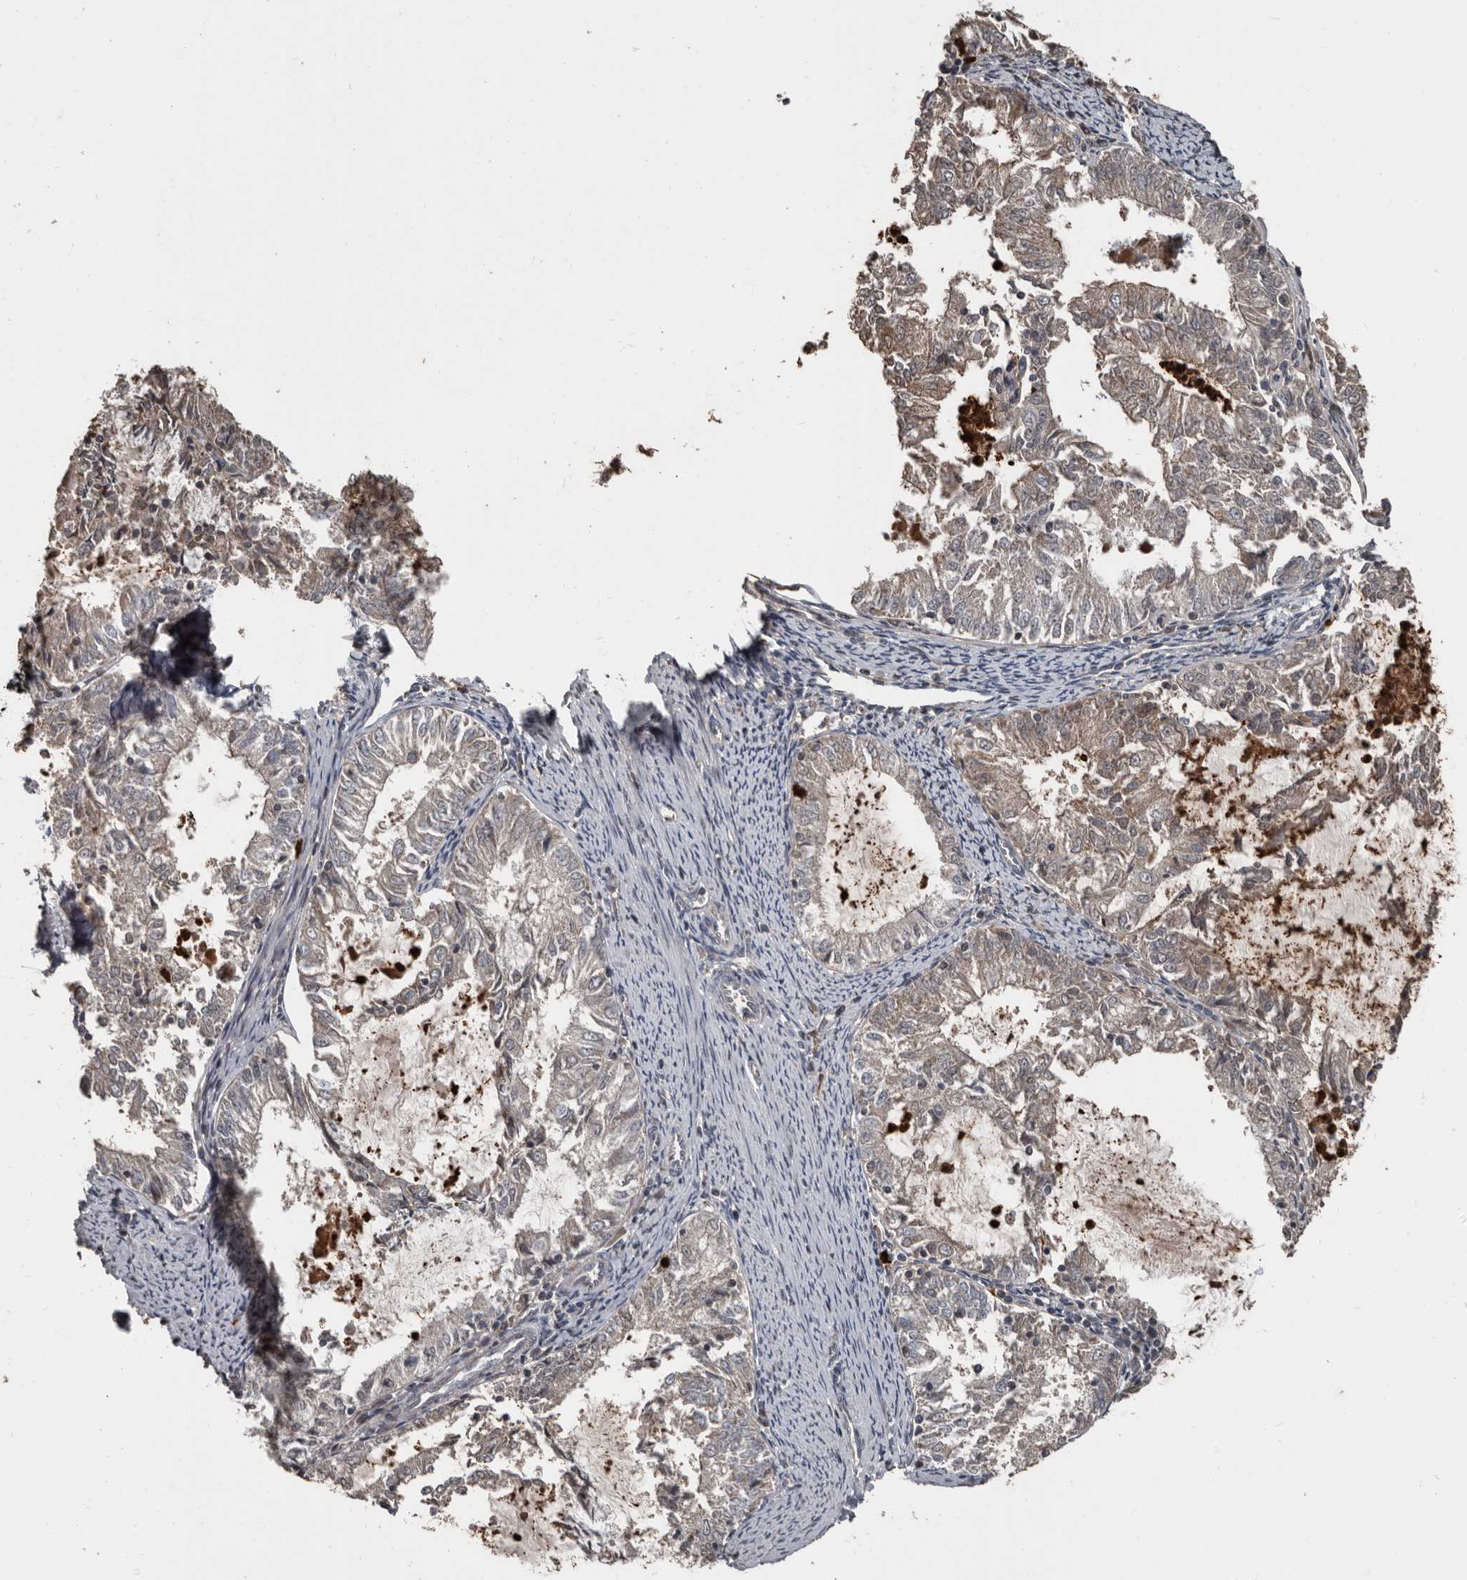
{"staining": {"intensity": "weak", "quantity": "25%-75%", "location": "cytoplasmic/membranous"}, "tissue": "endometrial cancer", "cell_type": "Tumor cells", "image_type": "cancer", "snomed": [{"axis": "morphology", "description": "Adenocarcinoma, NOS"}, {"axis": "topography", "description": "Endometrium"}], "caption": "The immunohistochemical stain shows weak cytoplasmic/membranous expression in tumor cells of endometrial cancer tissue.", "gene": "FSBP", "patient": {"sex": "female", "age": 57}}